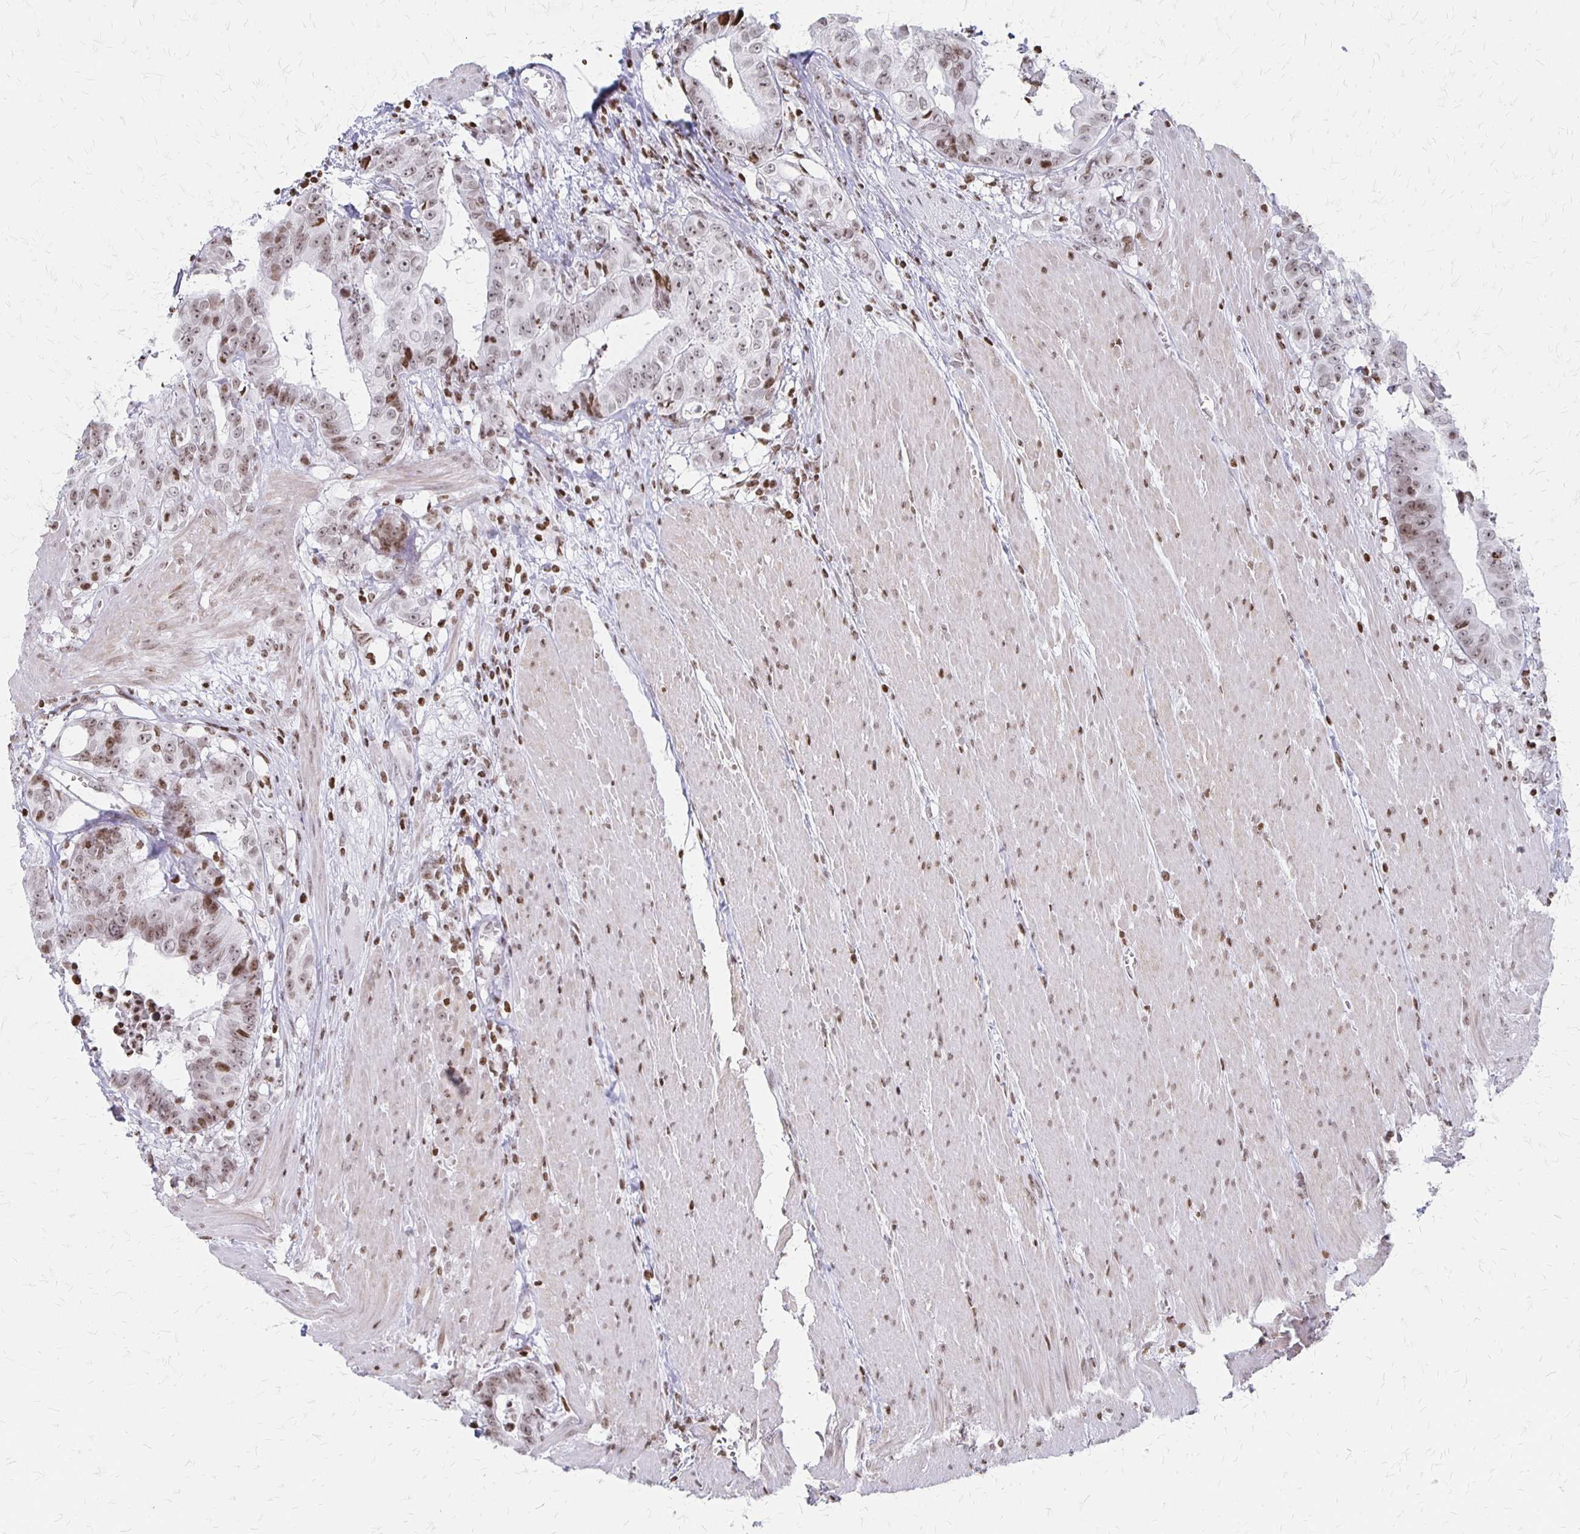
{"staining": {"intensity": "weak", "quantity": "25%-75%", "location": "nuclear"}, "tissue": "colorectal cancer", "cell_type": "Tumor cells", "image_type": "cancer", "snomed": [{"axis": "morphology", "description": "Adenocarcinoma, NOS"}, {"axis": "topography", "description": "Rectum"}], "caption": "Colorectal cancer tissue demonstrates weak nuclear staining in about 25%-75% of tumor cells", "gene": "ZNF280C", "patient": {"sex": "female", "age": 62}}